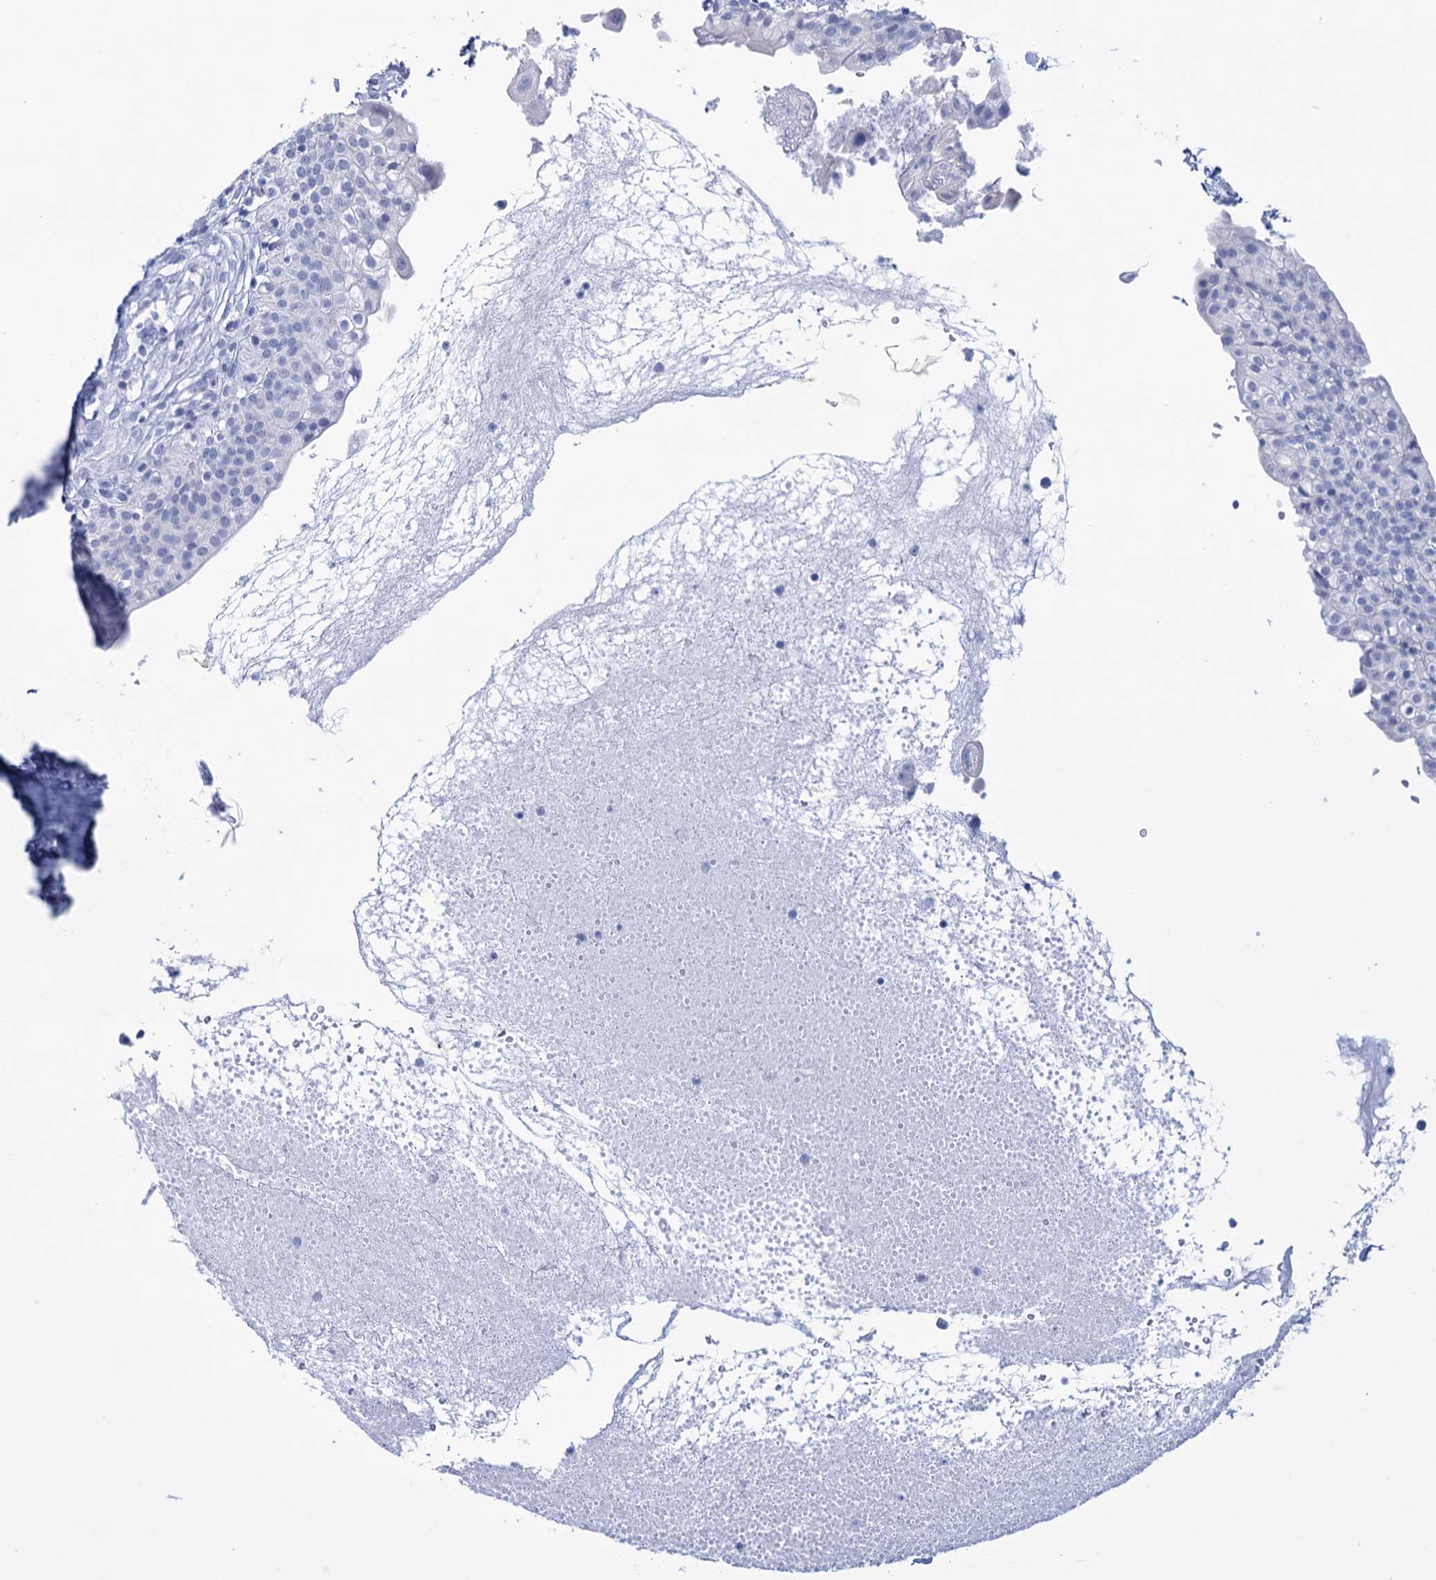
{"staining": {"intensity": "negative", "quantity": "none", "location": "none"}, "tissue": "urinary bladder", "cell_type": "Urothelial cells", "image_type": "normal", "snomed": [{"axis": "morphology", "description": "Normal tissue, NOS"}, {"axis": "topography", "description": "Urinary bladder"}], "caption": "A high-resolution image shows IHC staining of normal urinary bladder, which shows no significant staining in urothelial cells. (Stains: DAB immunohistochemistry with hematoxylin counter stain, Microscopy: brightfield microscopy at high magnification).", "gene": "FBXW12", "patient": {"sex": "male", "age": 55}}